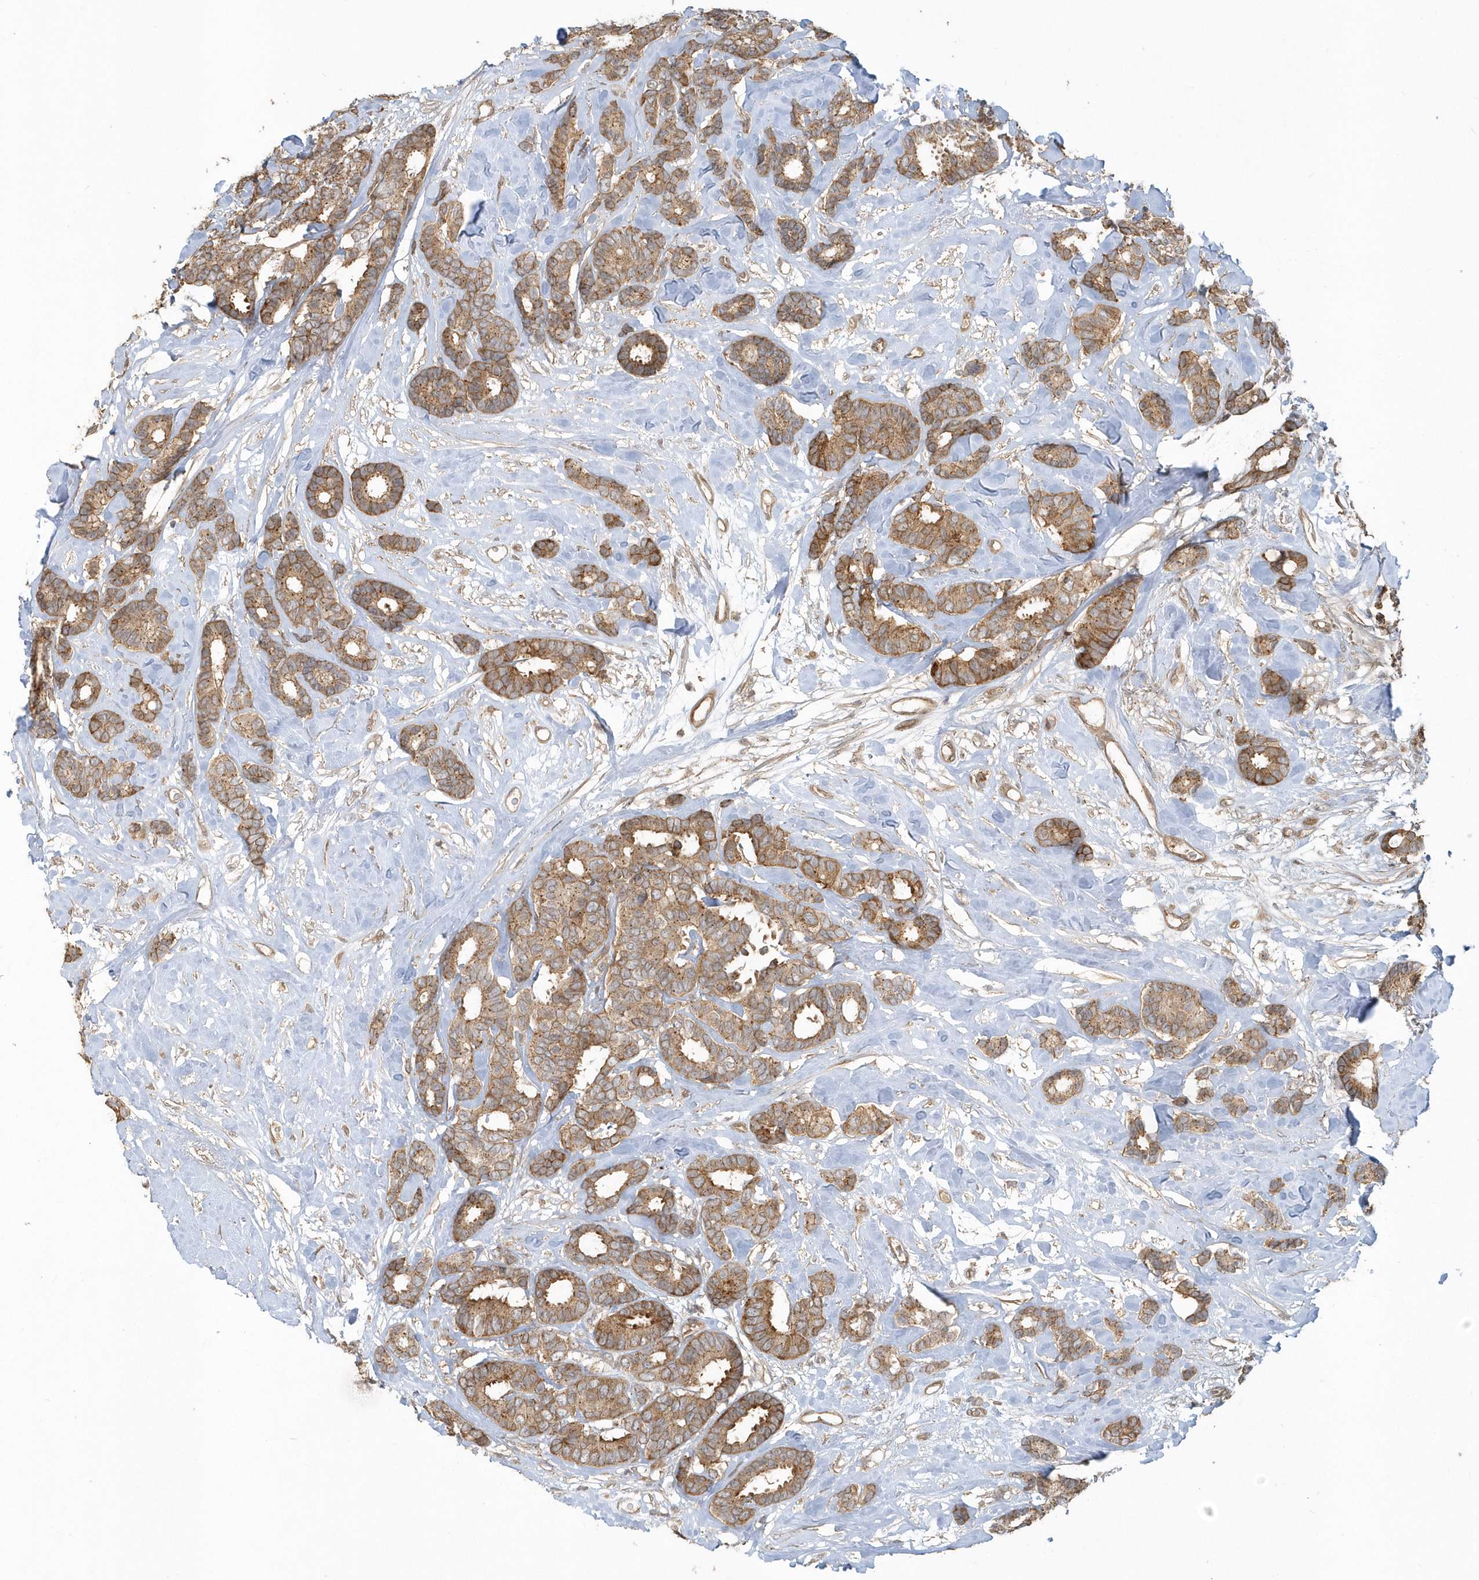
{"staining": {"intensity": "moderate", "quantity": ">75%", "location": "cytoplasmic/membranous"}, "tissue": "breast cancer", "cell_type": "Tumor cells", "image_type": "cancer", "snomed": [{"axis": "morphology", "description": "Duct carcinoma"}, {"axis": "topography", "description": "Breast"}], "caption": "This micrograph exhibits breast cancer stained with immunohistochemistry to label a protein in brown. The cytoplasmic/membranous of tumor cells show moderate positivity for the protein. Nuclei are counter-stained blue.", "gene": "STIM2", "patient": {"sex": "female", "age": 87}}